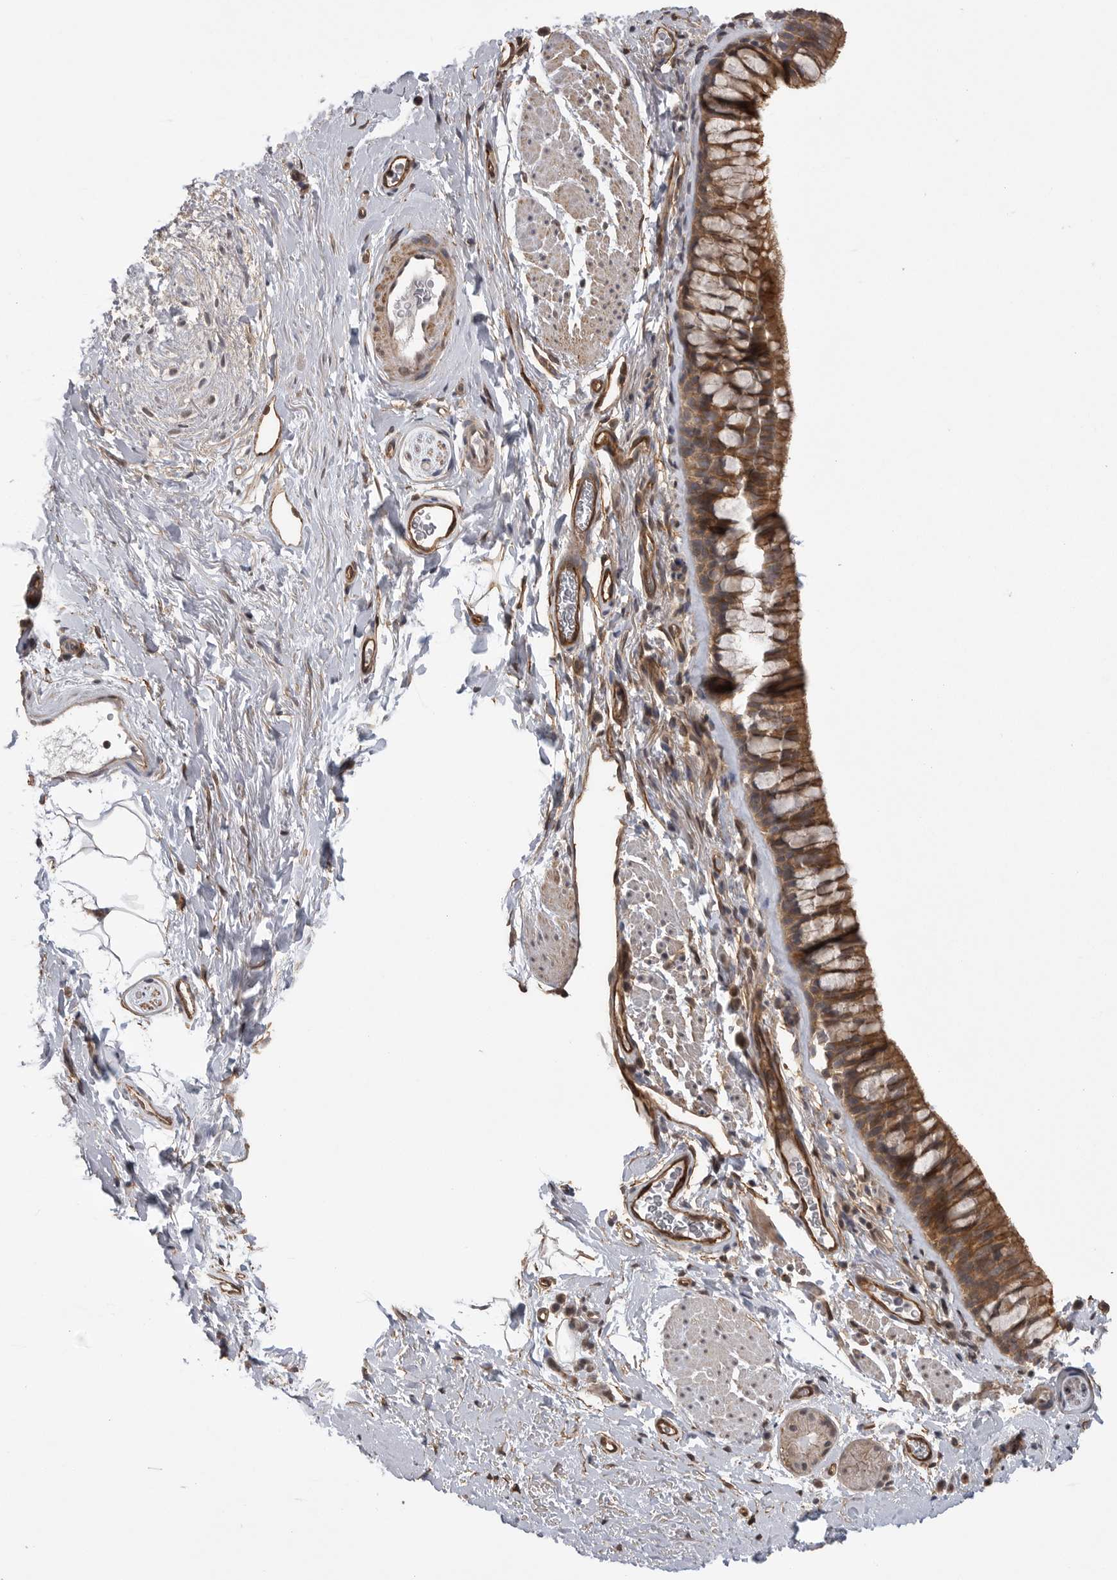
{"staining": {"intensity": "moderate", "quantity": ">75%", "location": "cytoplasmic/membranous"}, "tissue": "bronchus", "cell_type": "Respiratory epithelial cells", "image_type": "normal", "snomed": [{"axis": "morphology", "description": "Normal tissue, NOS"}, {"axis": "topography", "description": "Cartilage tissue"}, {"axis": "topography", "description": "Bronchus"}], "caption": "Respiratory epithelial cells show medium levels of moderate cytoplasmic/membranous expression in about >75% of cells in unremarkable human bronchus.", "gene": "NECTIN1", "patient": {"sex": "female", "age": 53}}